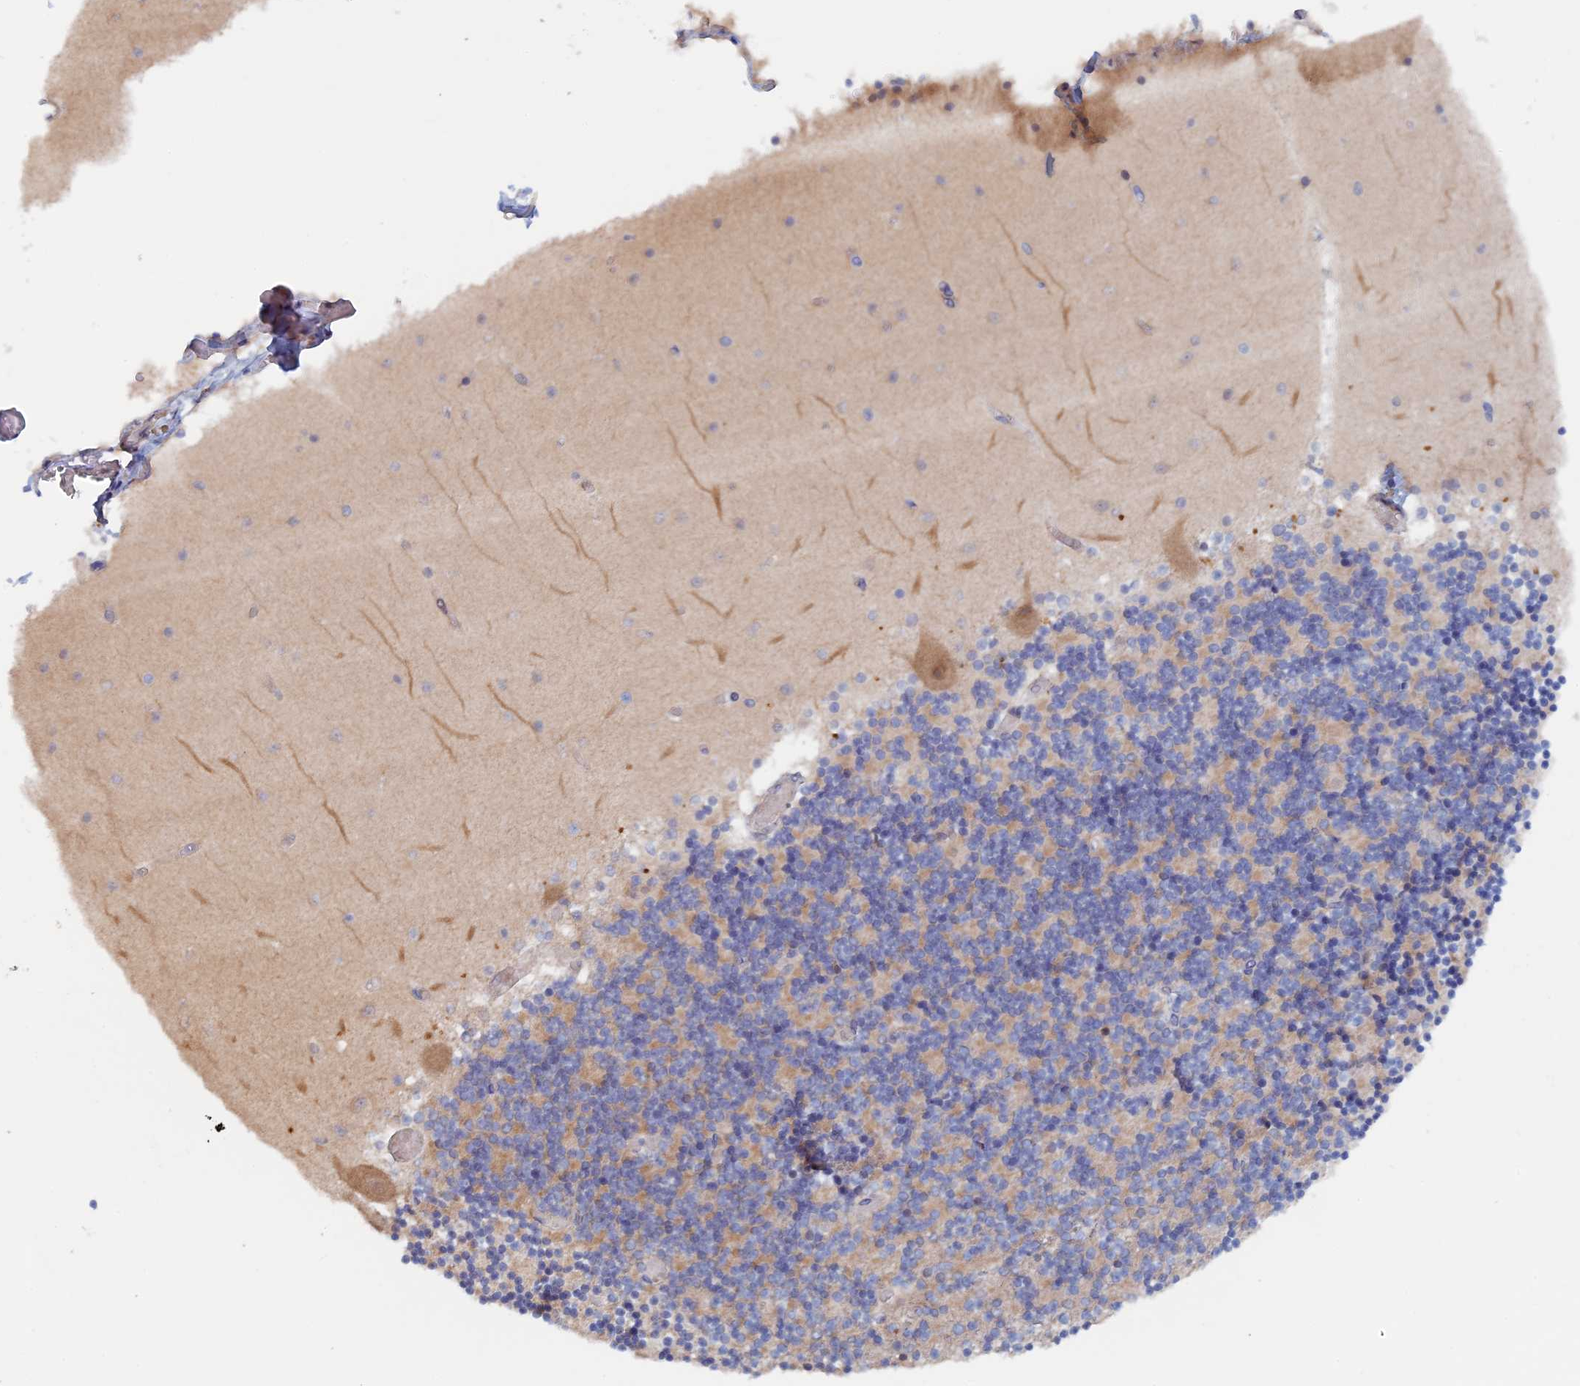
{"staining": {"intensity": "weak", "quantity": "25%-75%", "location": "cytoplasmic/membranous"}, "tissue": "cerebellum", "cell_type": "Cells in granular layer", "image_type": "normal", "snomed": [{"axis": "morphology", "description": "Normal tissue, NOS"}, {"axis": "topography", "description": "Cerebellum"}], "caption": "A high-resolution image shows IHC staining of unremarkable cerebellum, which reveals weak cytoplasmic/membranous positivity in about 25%-75% of cells in granular layer.", "gene": "ELOVL6", "patient": {"sex": "female", "age": 28}}